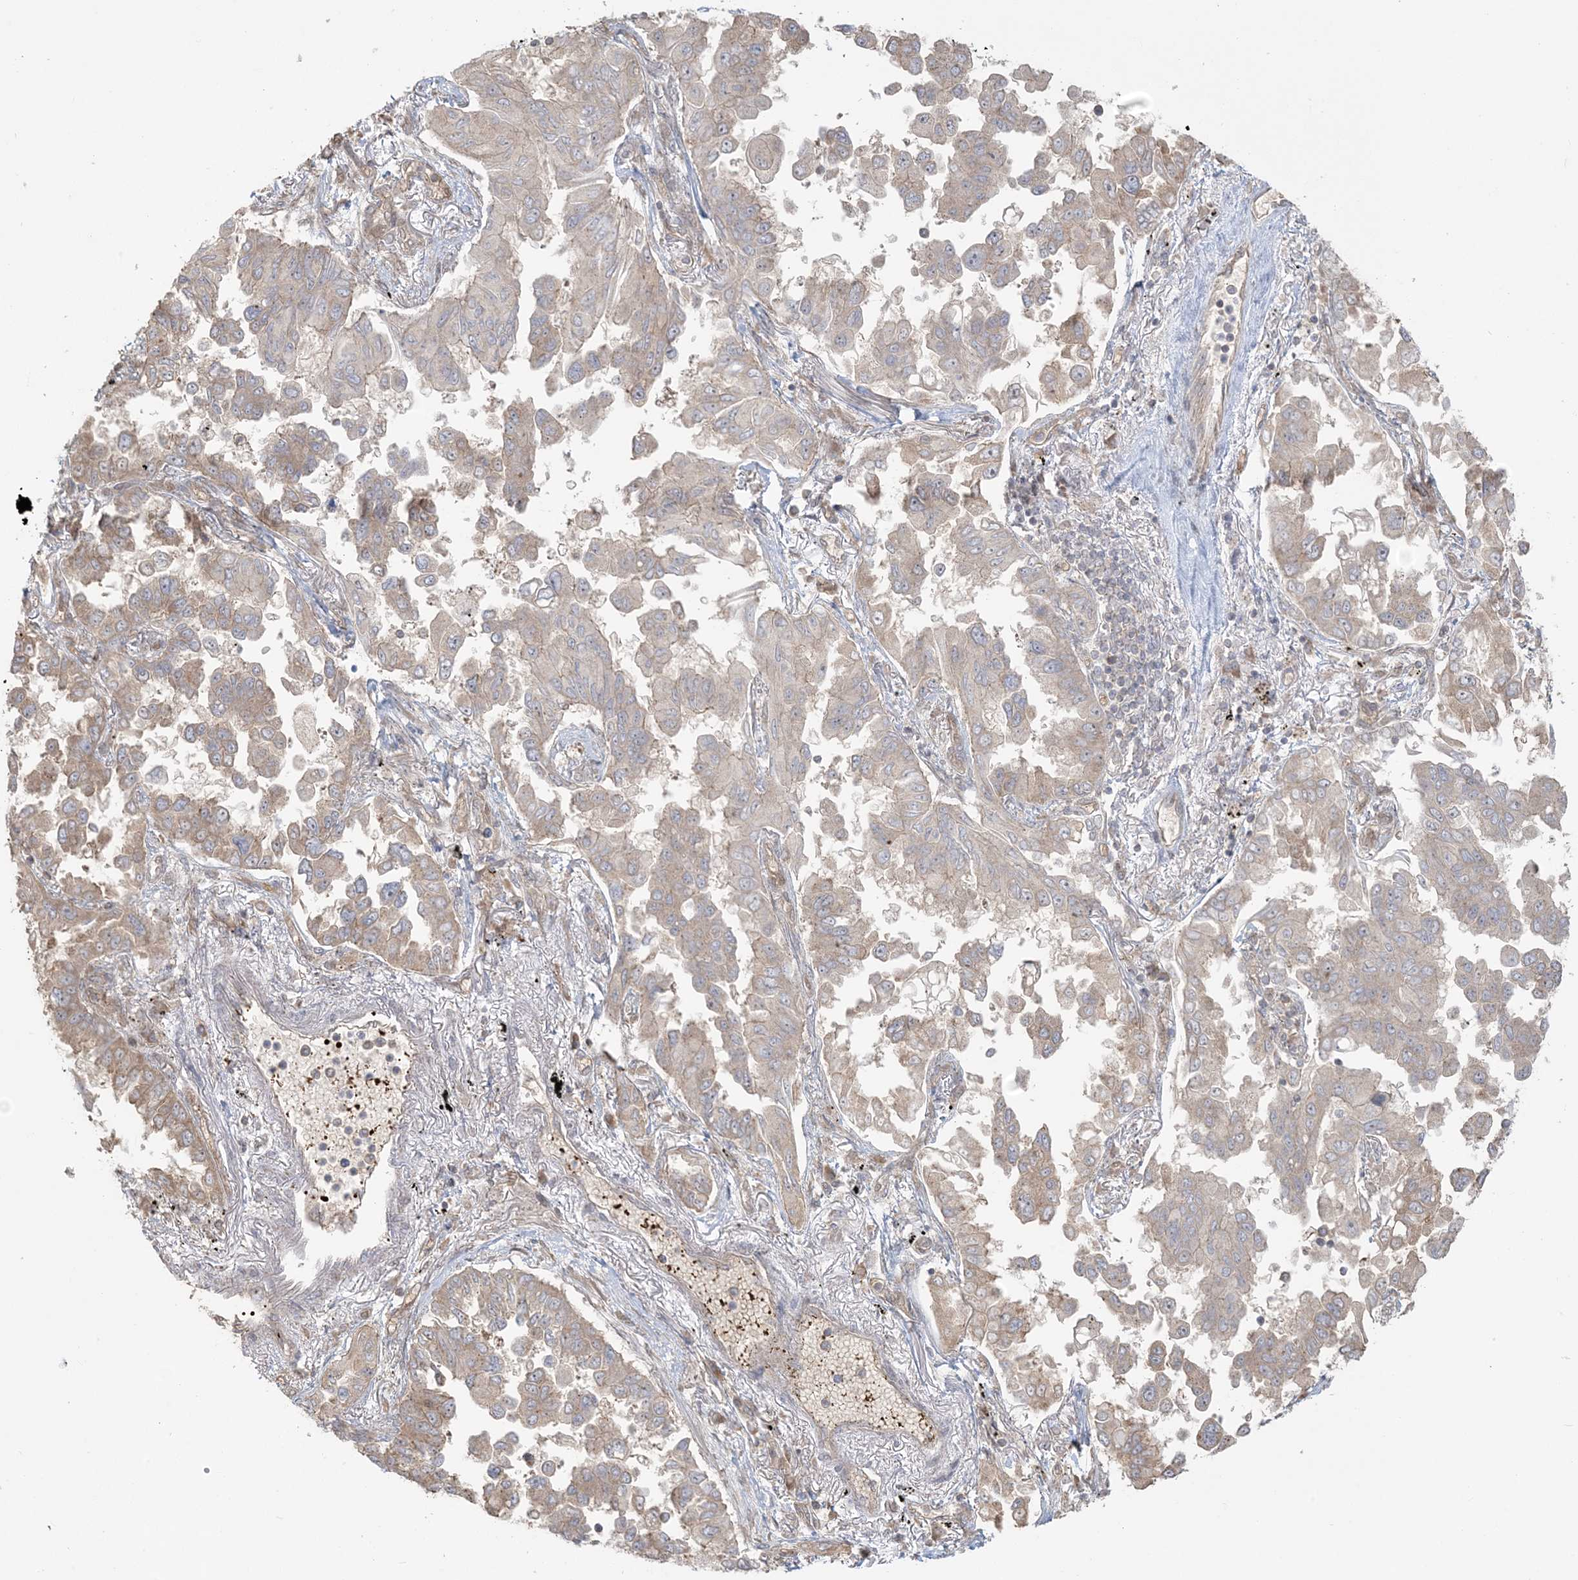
{"staining": {"intensity": "weak", "quantity": "25%-75%", "location": "cytoplasmic/membranous"}, "tissue": "lung cancer", "cell_type": "Tumor cells", "image_type": "cancer", "snomed": [{"axis": "morphology", "description": "Adenocarcinoma, NOS"}, {"axis": "topography", "description": "Lung"}], "caption": "The photomicrograph demonstrates immunohistochemical staining of adenocarcinoma (lung). There is weak cytoplasmic/membranous staining is seen in approximately 25%-75% of tumor cells.", "gene": "ABCF3", "patient": {"sex": "female", "age": 67}}